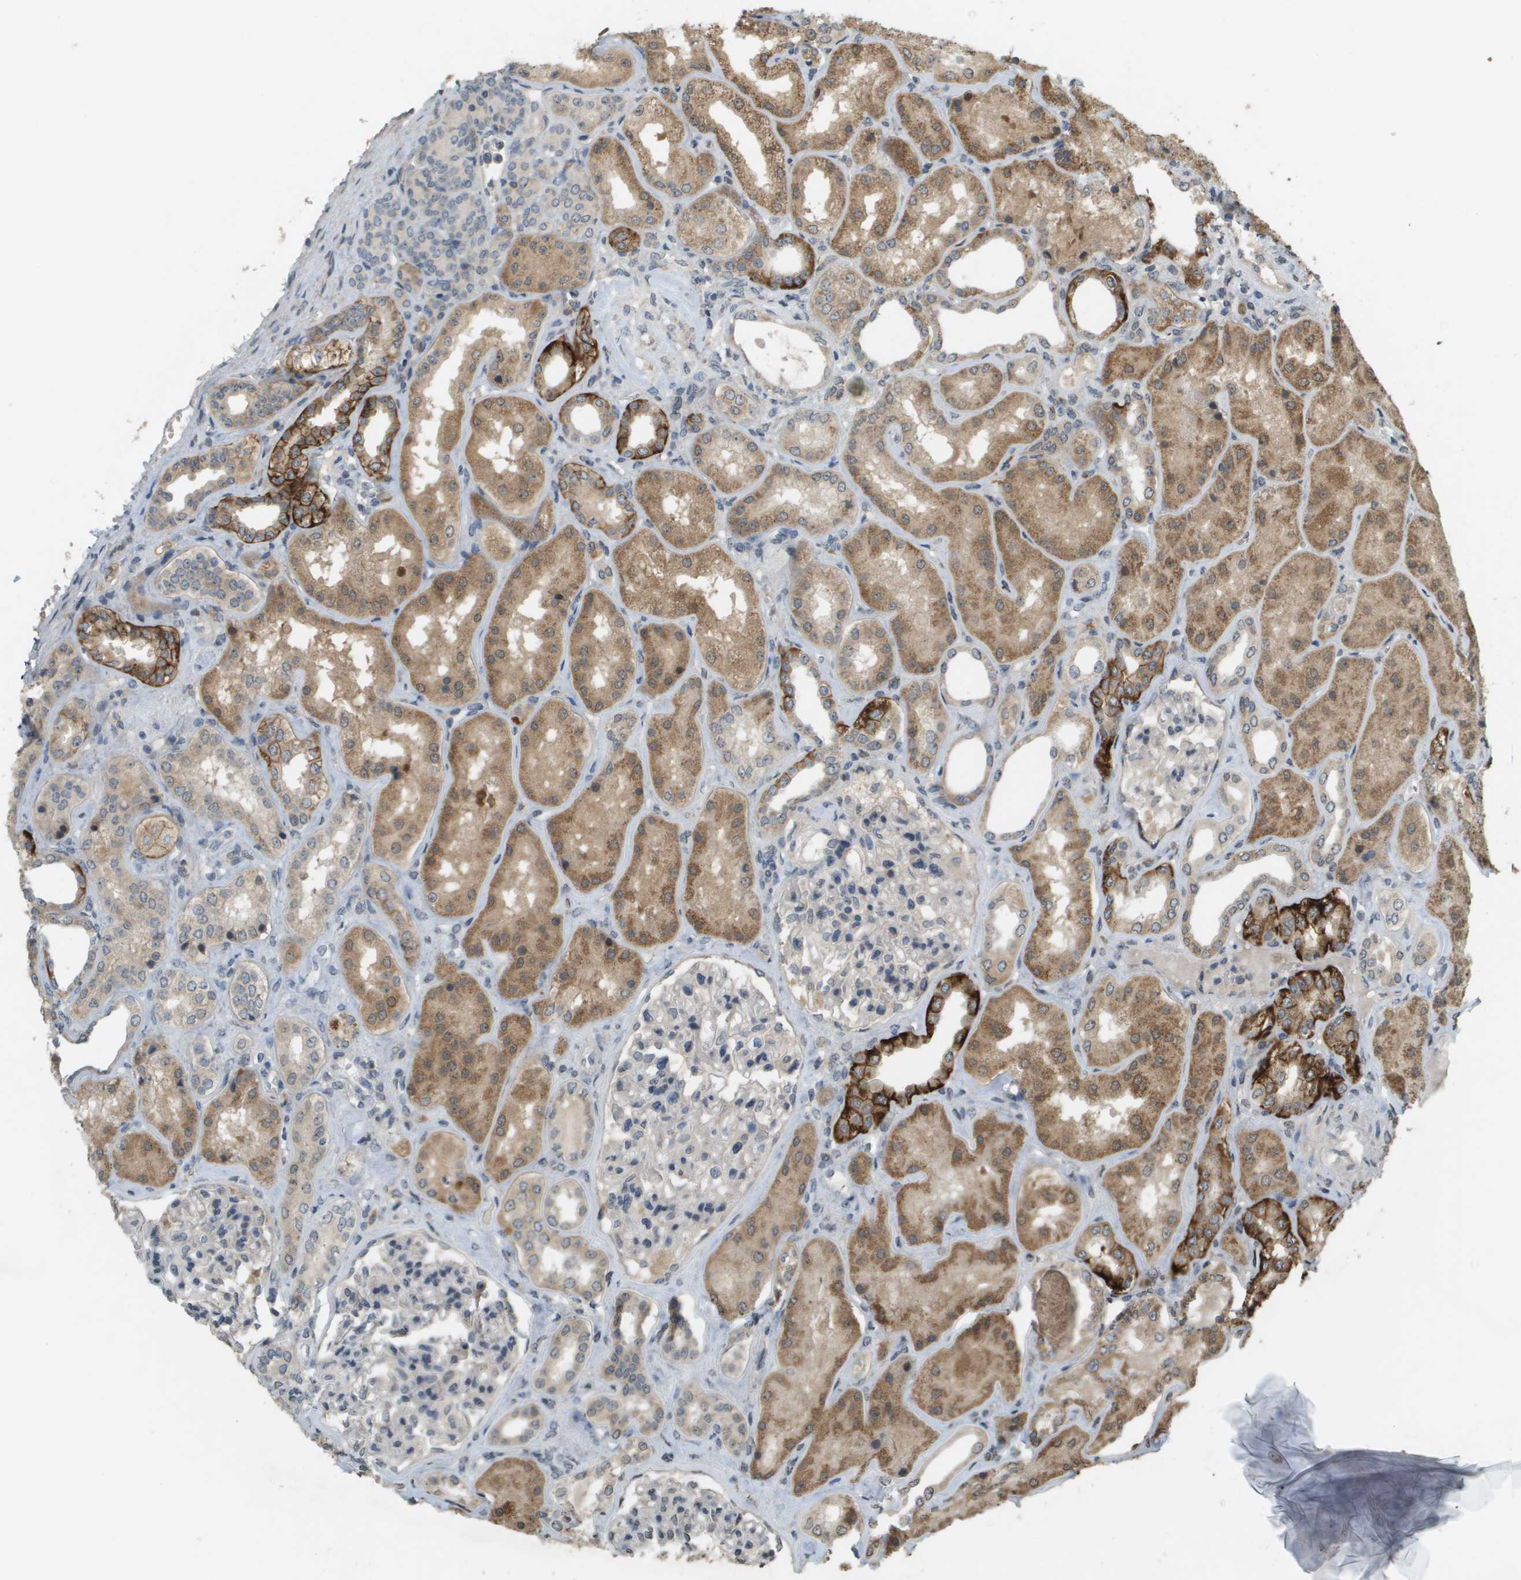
{"staining": {"intensity": "weak", "quantity": "<25%", "location": "cytoplasmic/membranous"}, "tissue": "kidney", "cell_type": "Cells in glomeruli", "image_type": "normal", "snomed": [{"axis": "morphology", "description": "Normal tissue, NOS"}, {"axis": "topography", "description": "Kidney"}], "caption": "Immunohistochemistry (IHC) micrograph of benign kidney: kidney stained with DAB (3,3'-diaminobenzidine) displays no significant protein positivity in cells in glomeruli.", "gene": "RAB21", "patient": {"sex": "female", "age": 56}}